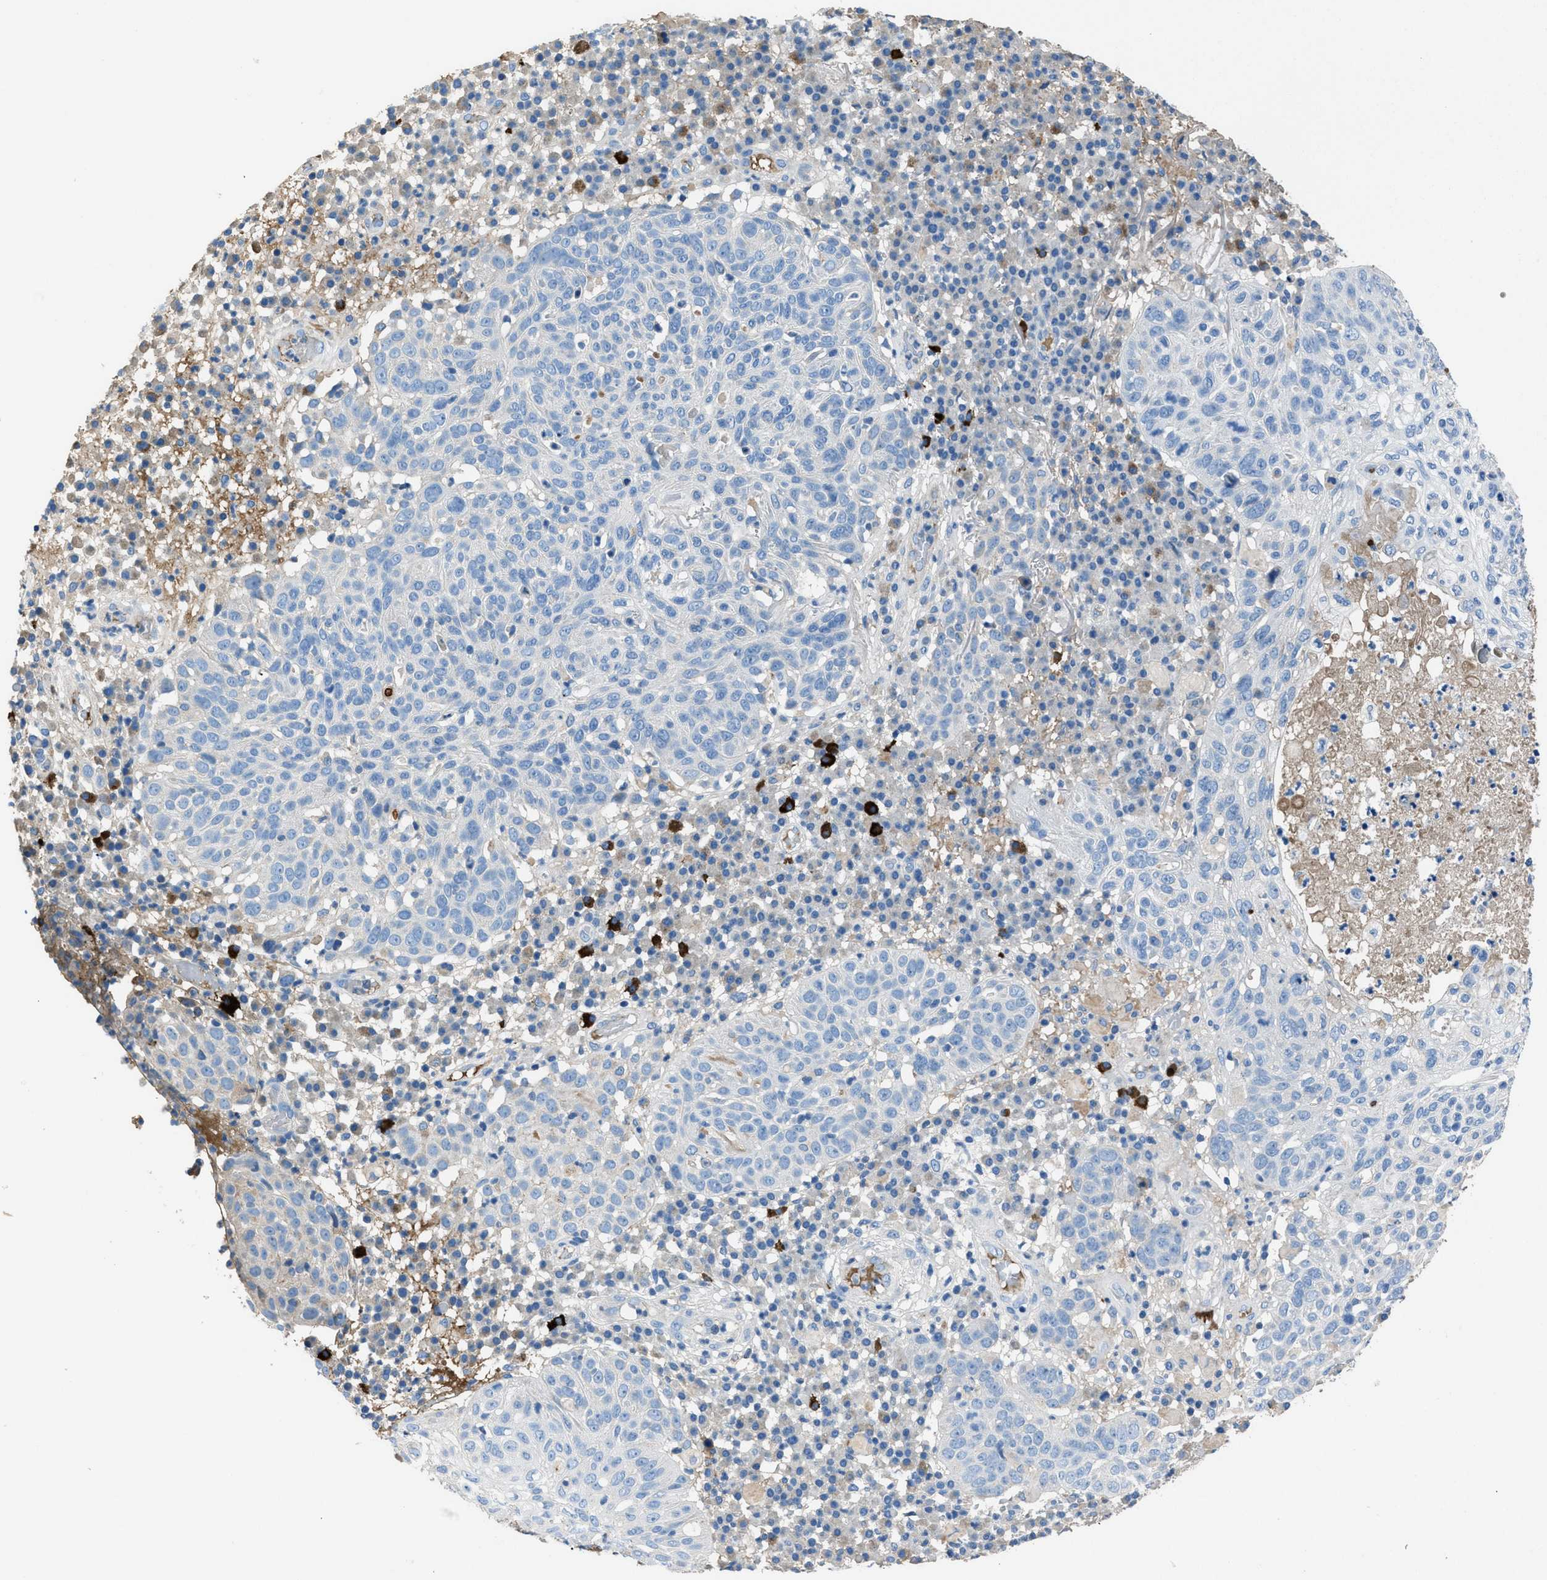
{"staining": {"intensity": "negative", "quantity": "none", "location": "none"}, "tissue": "skin cancer", "cell_type": "Tumor cells", "image_type": "cancer", "snomed": [{"axis": "morphology", "description": "Squamous cell carcinoma in situ, NOS"}, {"axis": "morphology", "description": "Squamous cell carcinoma, NOS"}, {"axis": "topography", "description": "Skin"}], "caption": "An image of human skin squamous cell carcinoma in situ is negative for staining in tumor cells.", "gene": "SGCZ", "patient": {"sex": "male", "age": 93}}